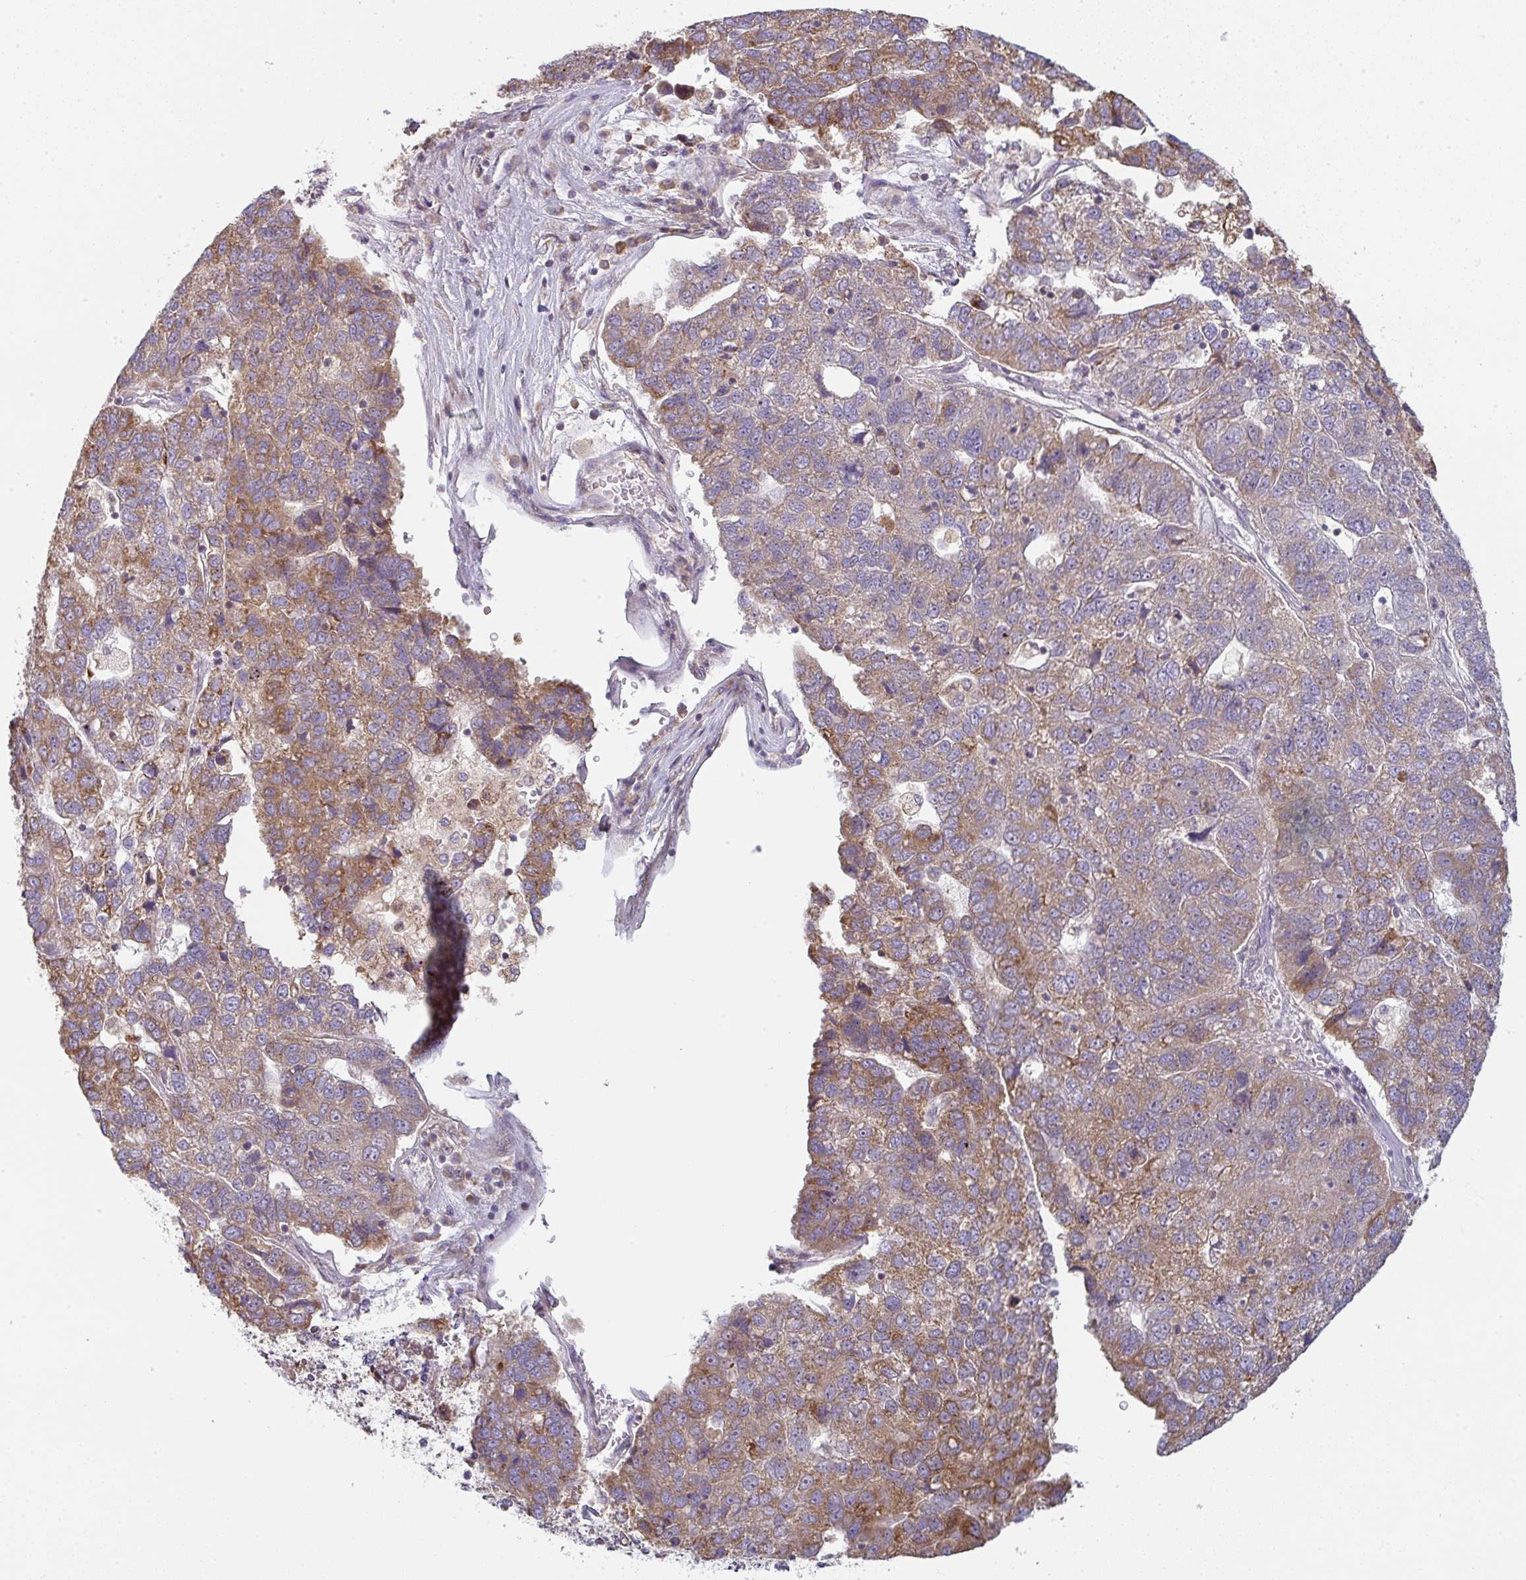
{"staining": {"intensity": "moderate", "quantity": ">75%", "location": "cytoplasmic/membranous"}, "tissue": "pancreatic cancer", "cell_type": "Tumor cells", "image_type": "cancer", "snomed": [{"axis": "morphology", "description": "Adenocarcinoma, NOS"}, {"axis": "topography", "description": "Pancreas"}], "caption": "This photomicrograph shows immunohistochemistry (IHC) staining of human pancreatic adenocarcinoma, with medium moderate cytoplasmic/membranous staining in about >75% of tumor cells.", "gene": "MOB1A", "patient": {"sex": "female", "age": 61}}